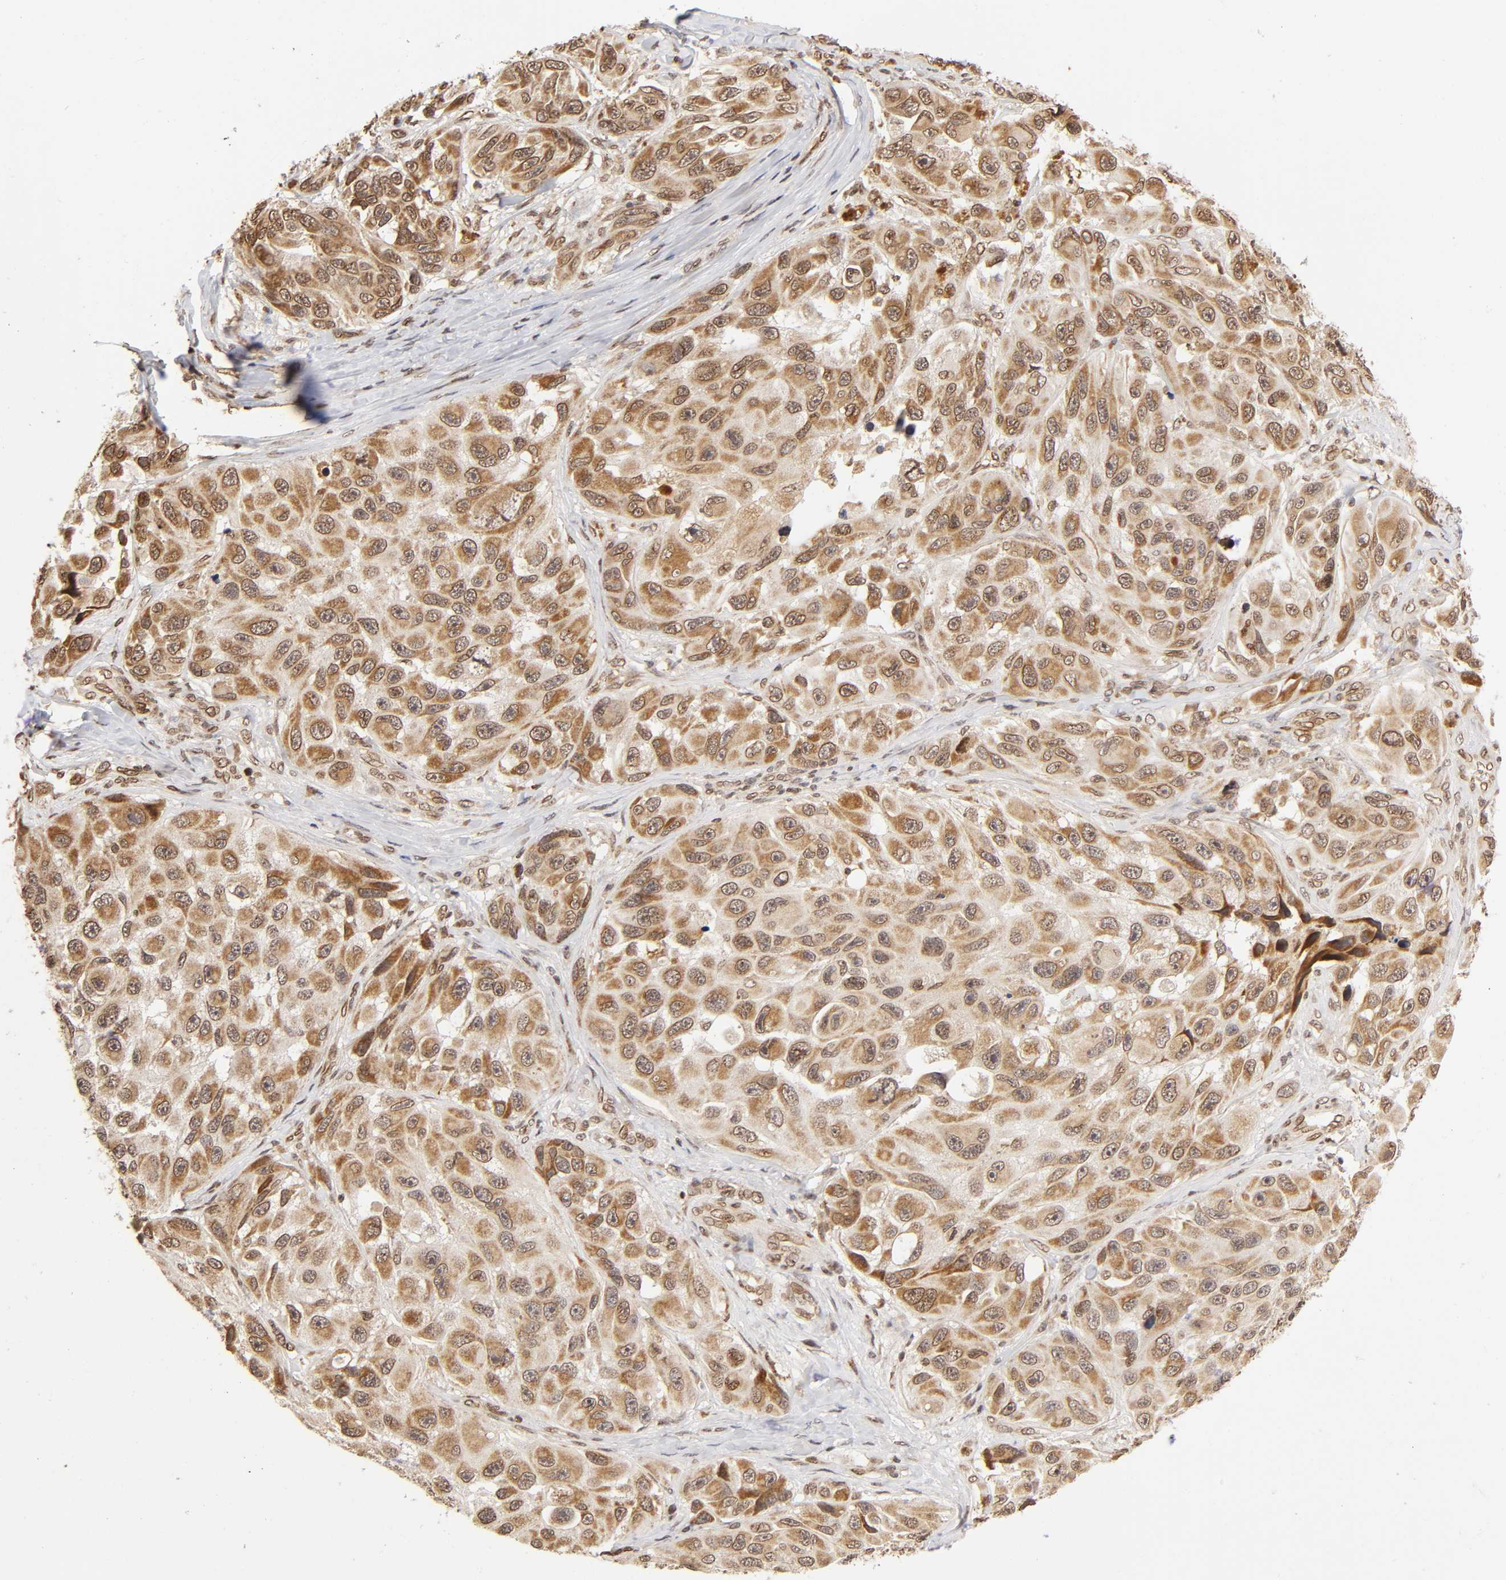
{"staining": {"intensity": "moderate", "quantity": ">75%", "location": "cytoplasmic/membranous"}, "tissue": "melanoma", "cell_type": "Tumor cells", "image_type": "cancer", "snomed": [{"axis": "morphology", "description": "Malignant melanoma, NOS"}, {"axis": "topography", "description": "Skin"}], "caption": "Immunohistochemical staining of human malignant melanoma exhibits medium levels of moderate cytoplasmic/membranous expression in about >75% of tumor cells.", "gene": "MLLT6", "patient": {"sex": "female", "age": 73}}